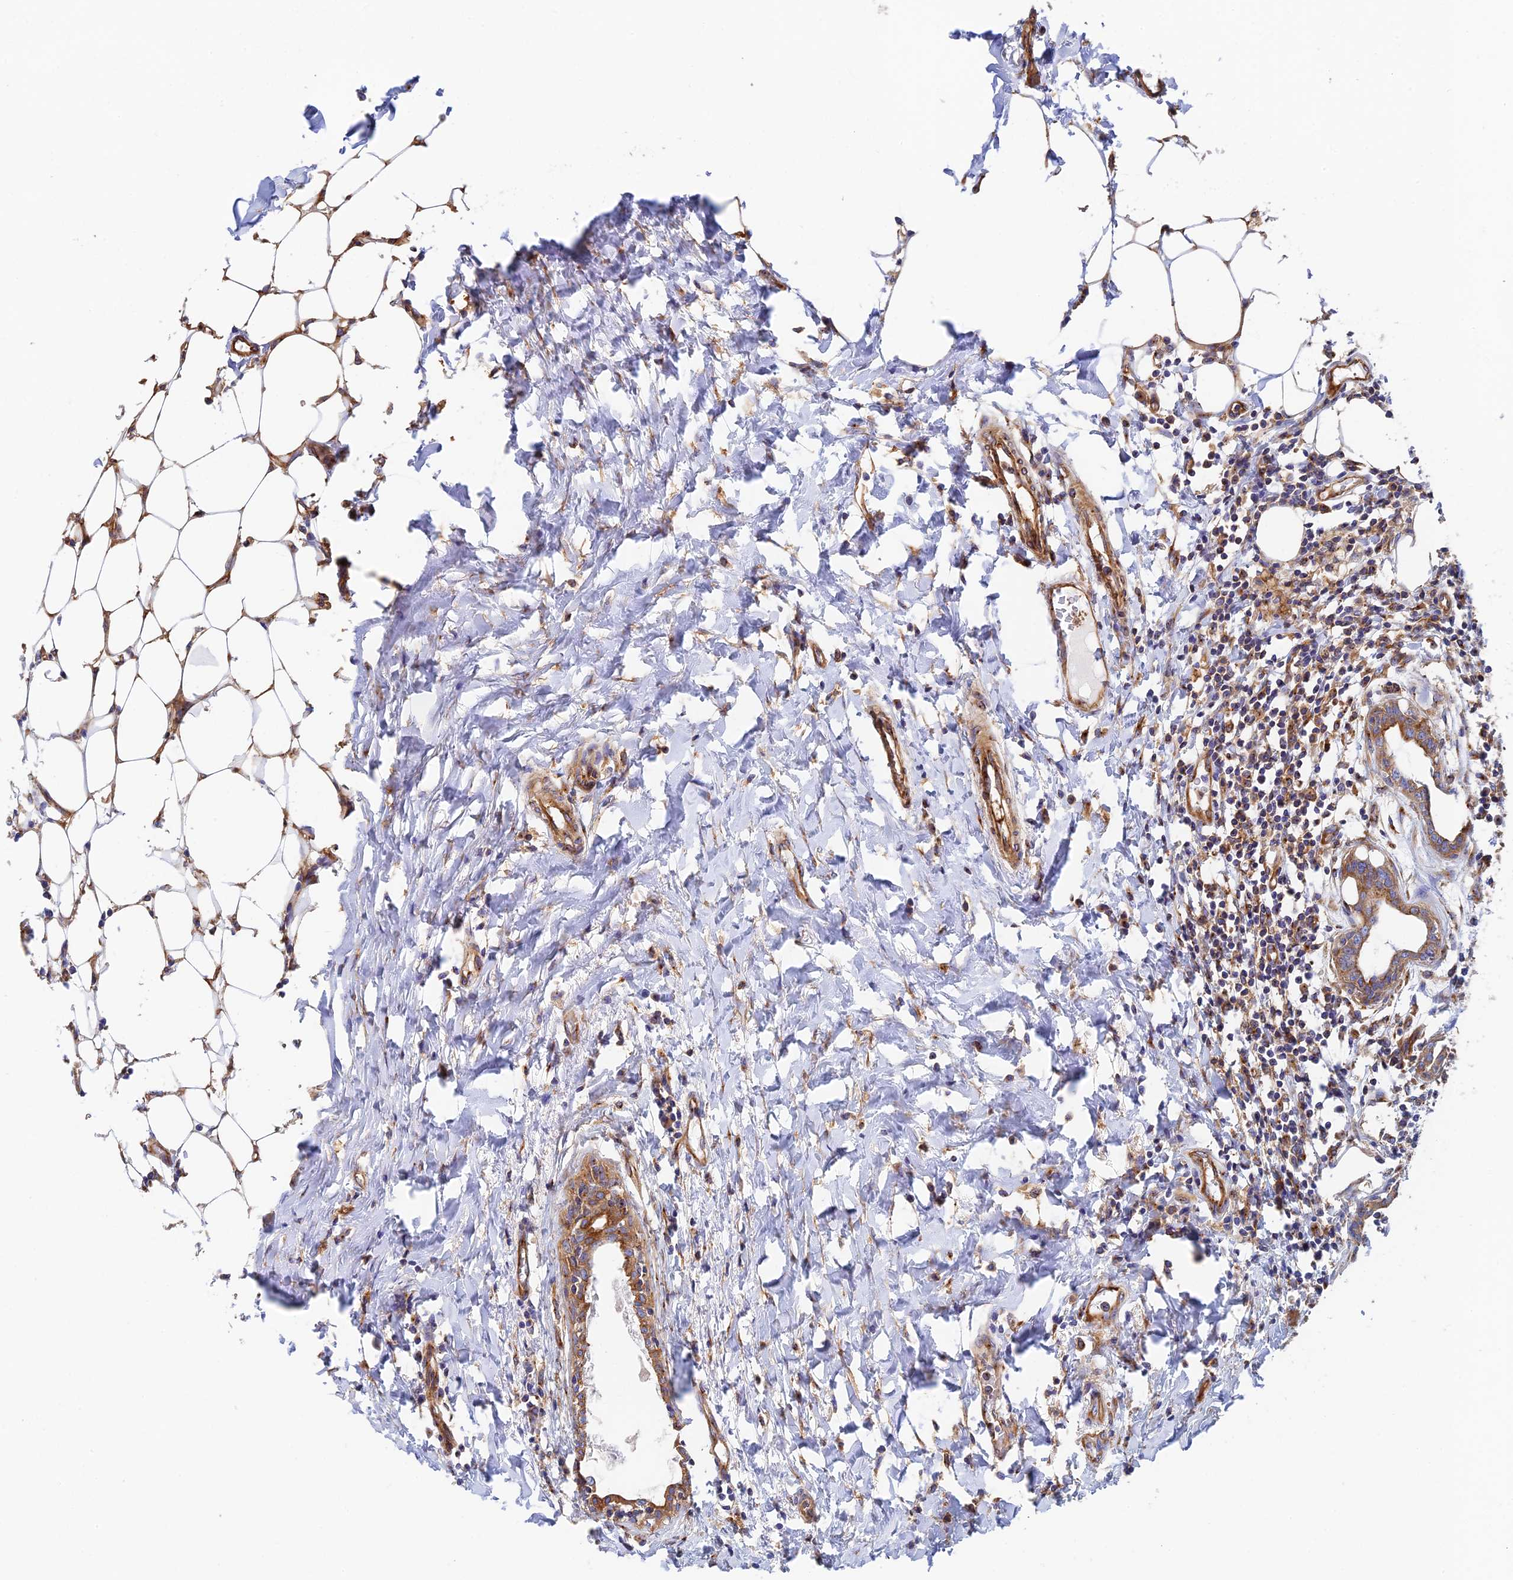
{"staining": {"intensity": "moderate", "quantity": ">75%", "location": "cytoplasmic/membranous"}, "tissue": "breast cancer", "cell_type": "Tumor cells", "image_type": "cancer", "snomed": [{"axis": "morphology", "description": "Duct carcinoma"}, {"axis": "topography", "description": "Breast"}], "caption": "Immunohistochemistry (IHC) image of human breast infiltrating ductal carcinoma stained for a protein (brown), which reveals medium levels of moderate cytoplasmic/membranous positivity in approximately >75% of tumor cells.", "gene": "DCTN2", "patient": {"sex": "female", "age": 40}}